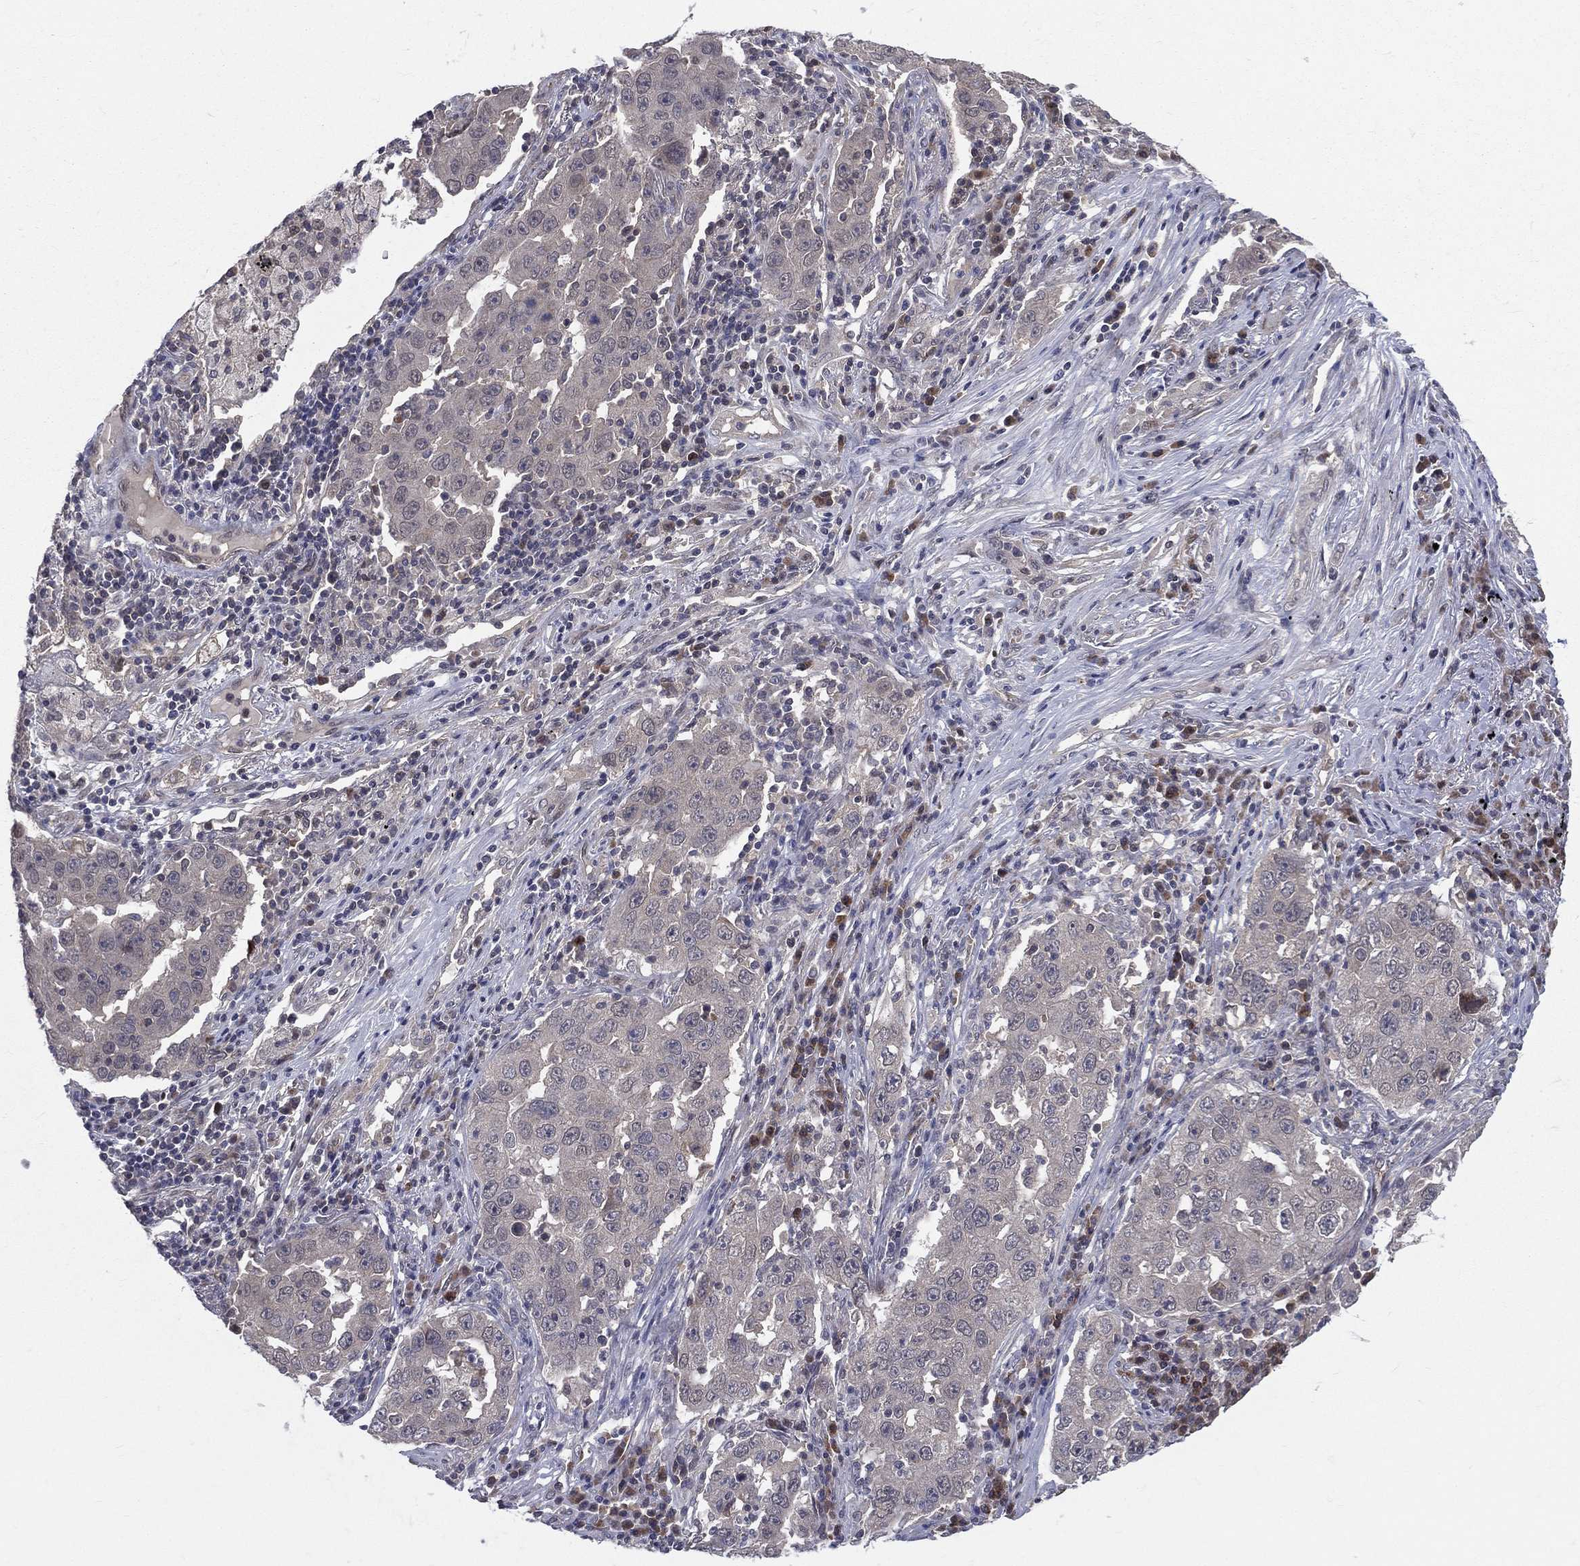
{"staining": {"intensity": "negative", "quantity": "none", "location": "none"}, "tissue": "lung cancer", "cell_type": "Tumor cells", "image_type": "cancer", "snomed": [{"axis": "morphology", "description": "Adenocarcinoma, NOS"}, {"axis": "topography", "description": "Lung"}], "caption": "Immunohistochemistry (IHC) of adenocarcinoma (lung) reveals no expression in tumor cells.", "gene": "DLG4", "patient": {"sex": "male", "age": 73}}